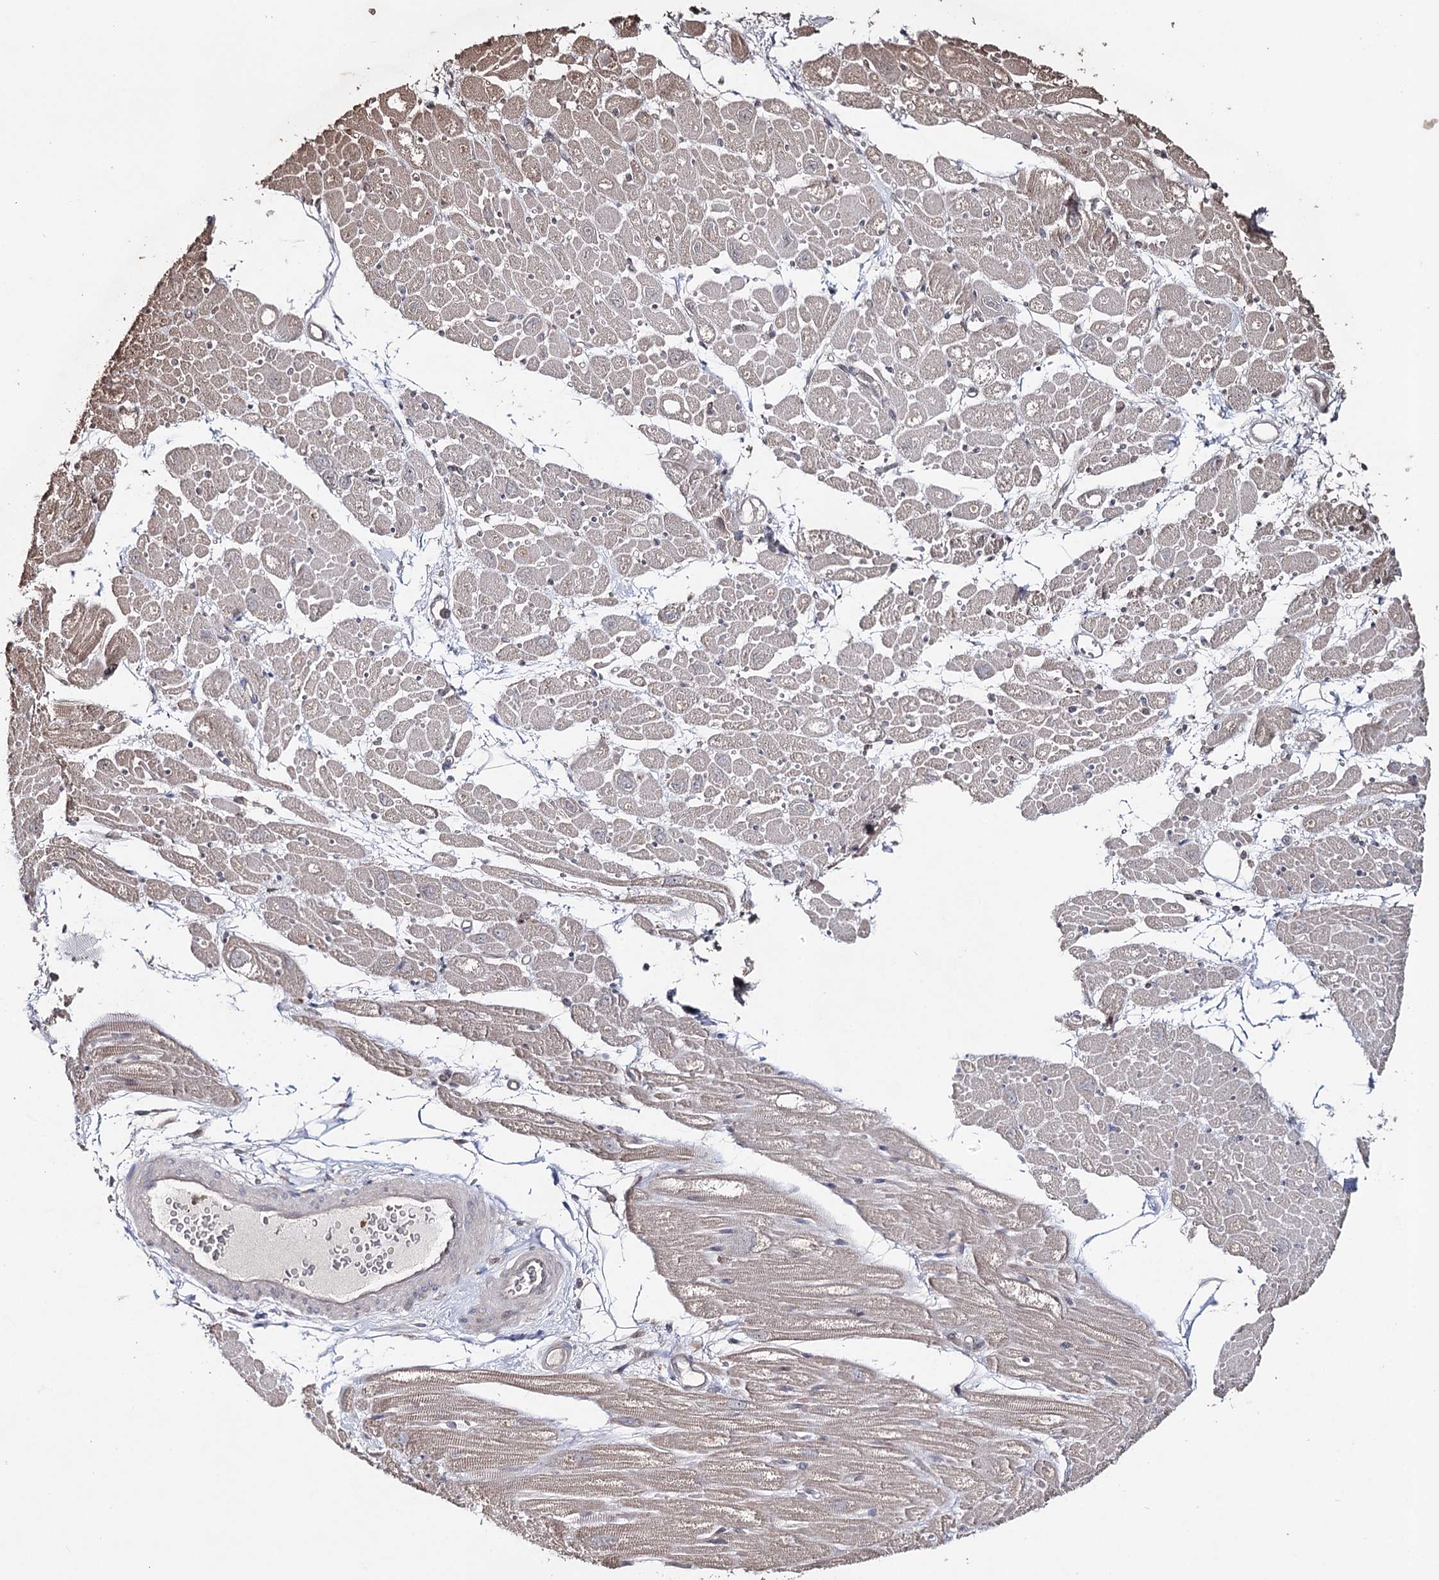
{"staining": {"intensity": "weak", "quantity": "<25%", "location": "cytoplasmic/membranous"}, "tissue": "heart muscle", "cell_type": "Cardiomyocytes", "image_type": "normal", "snomed": [{"axis": "morphology", "description": "Normal tissue, NOS"}, {"axis": "topography", "description": "Heart"}], "caption": "Protein analysis of normal heart muscle displays no significant expression in cardiomyocytes.", "gene": "HSD11B2", "patient": {"sex": "male", "age": 50}}